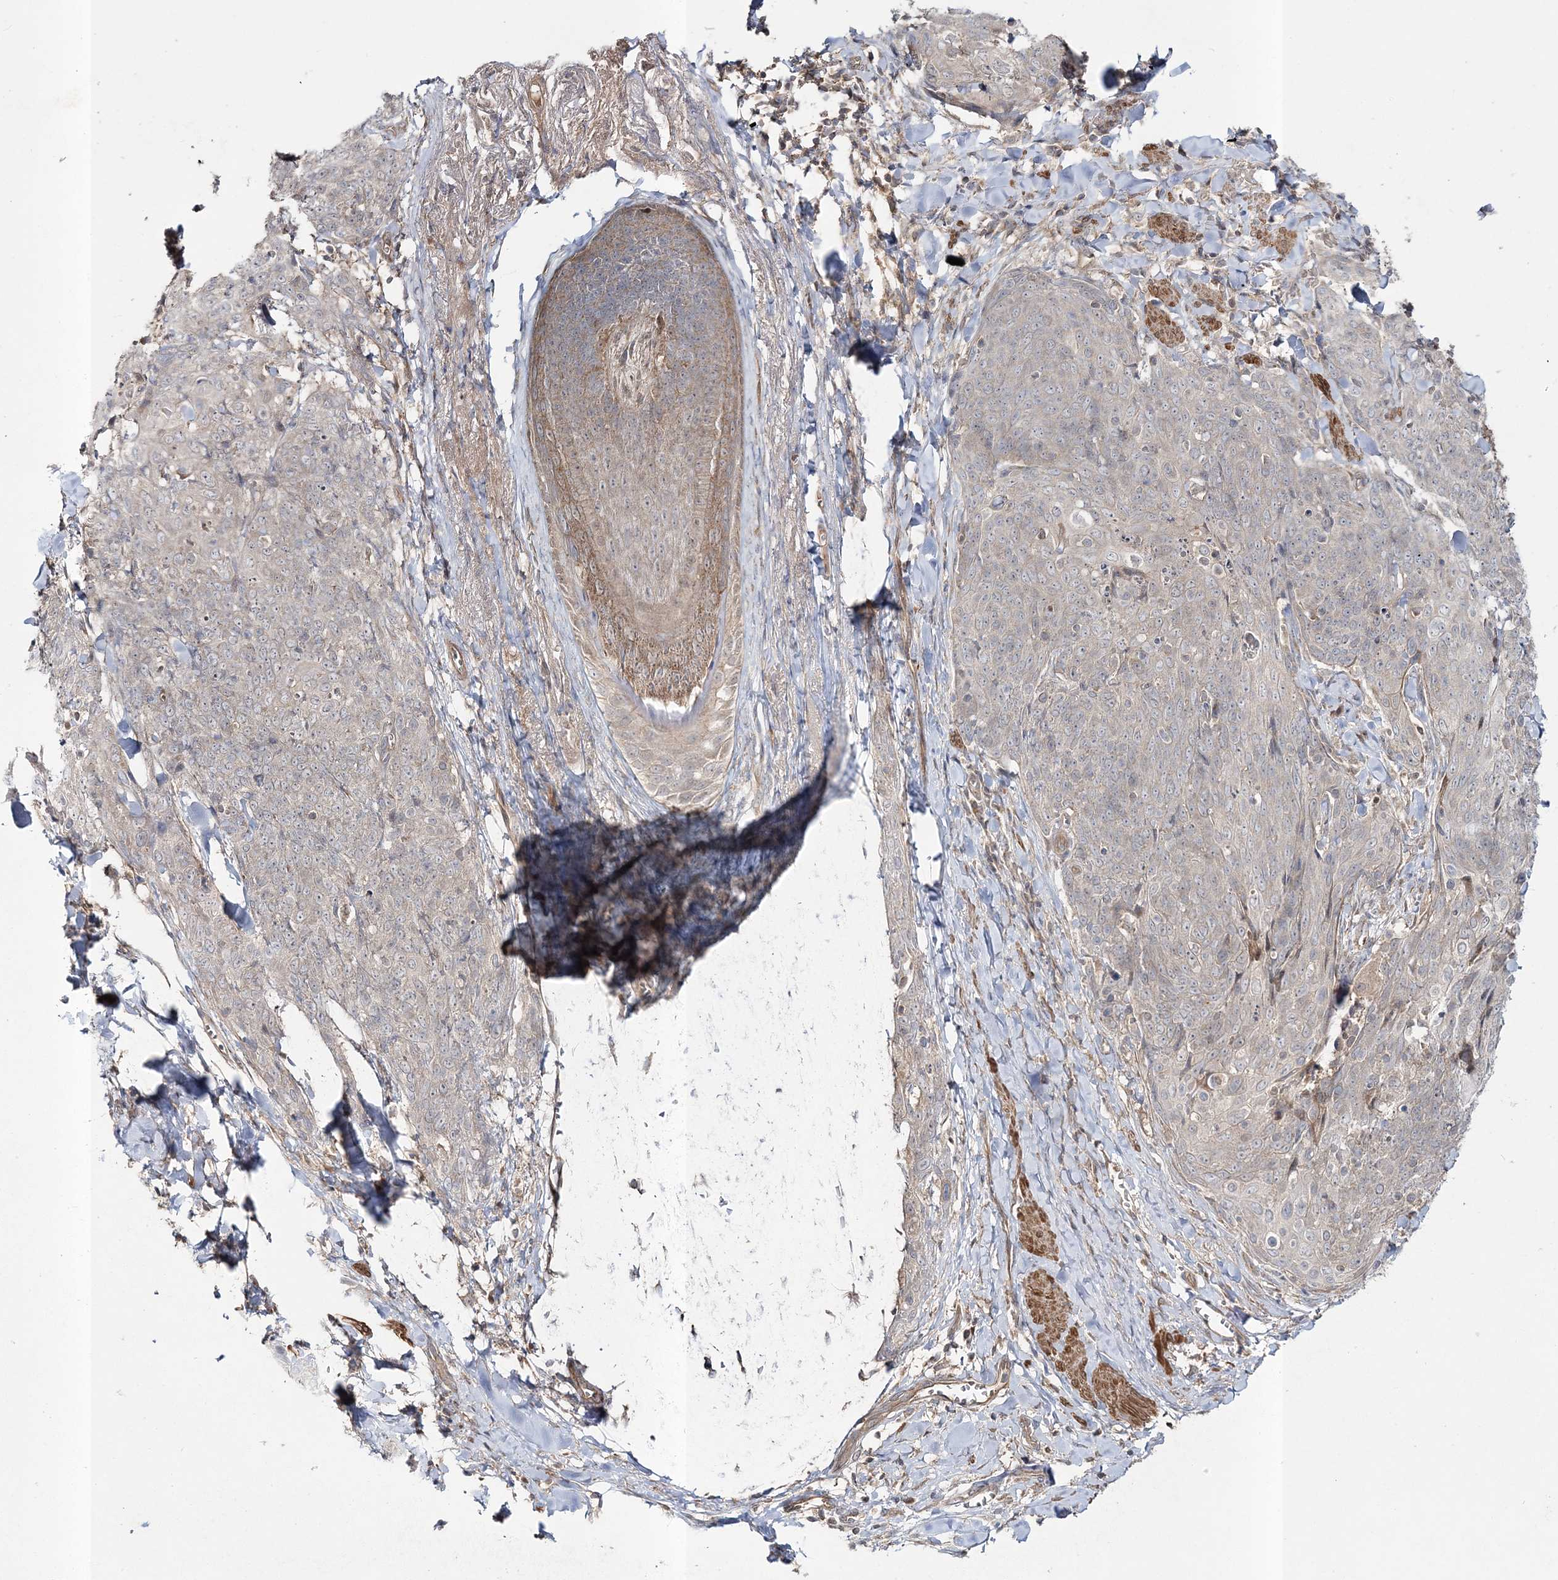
{"staining": {"intensity": "negative", "quantity": "none", "location": "none"}, "tissue": "skin cancer", "cell_type": "Tumor cells", "image_type": "cancer", "snomed": [{"axis": "morphology", "description": "Squamous cell carcinoma, NOS"}, {"axis": "topography", "description": "Skin"}, {"axis": "topography", "description": "Vulva"}], "caption": "Tumor cells show no significant positivity in skin cancer.", "gene": "MOCS2", "patient": {"sex": "female", "age": 85}}